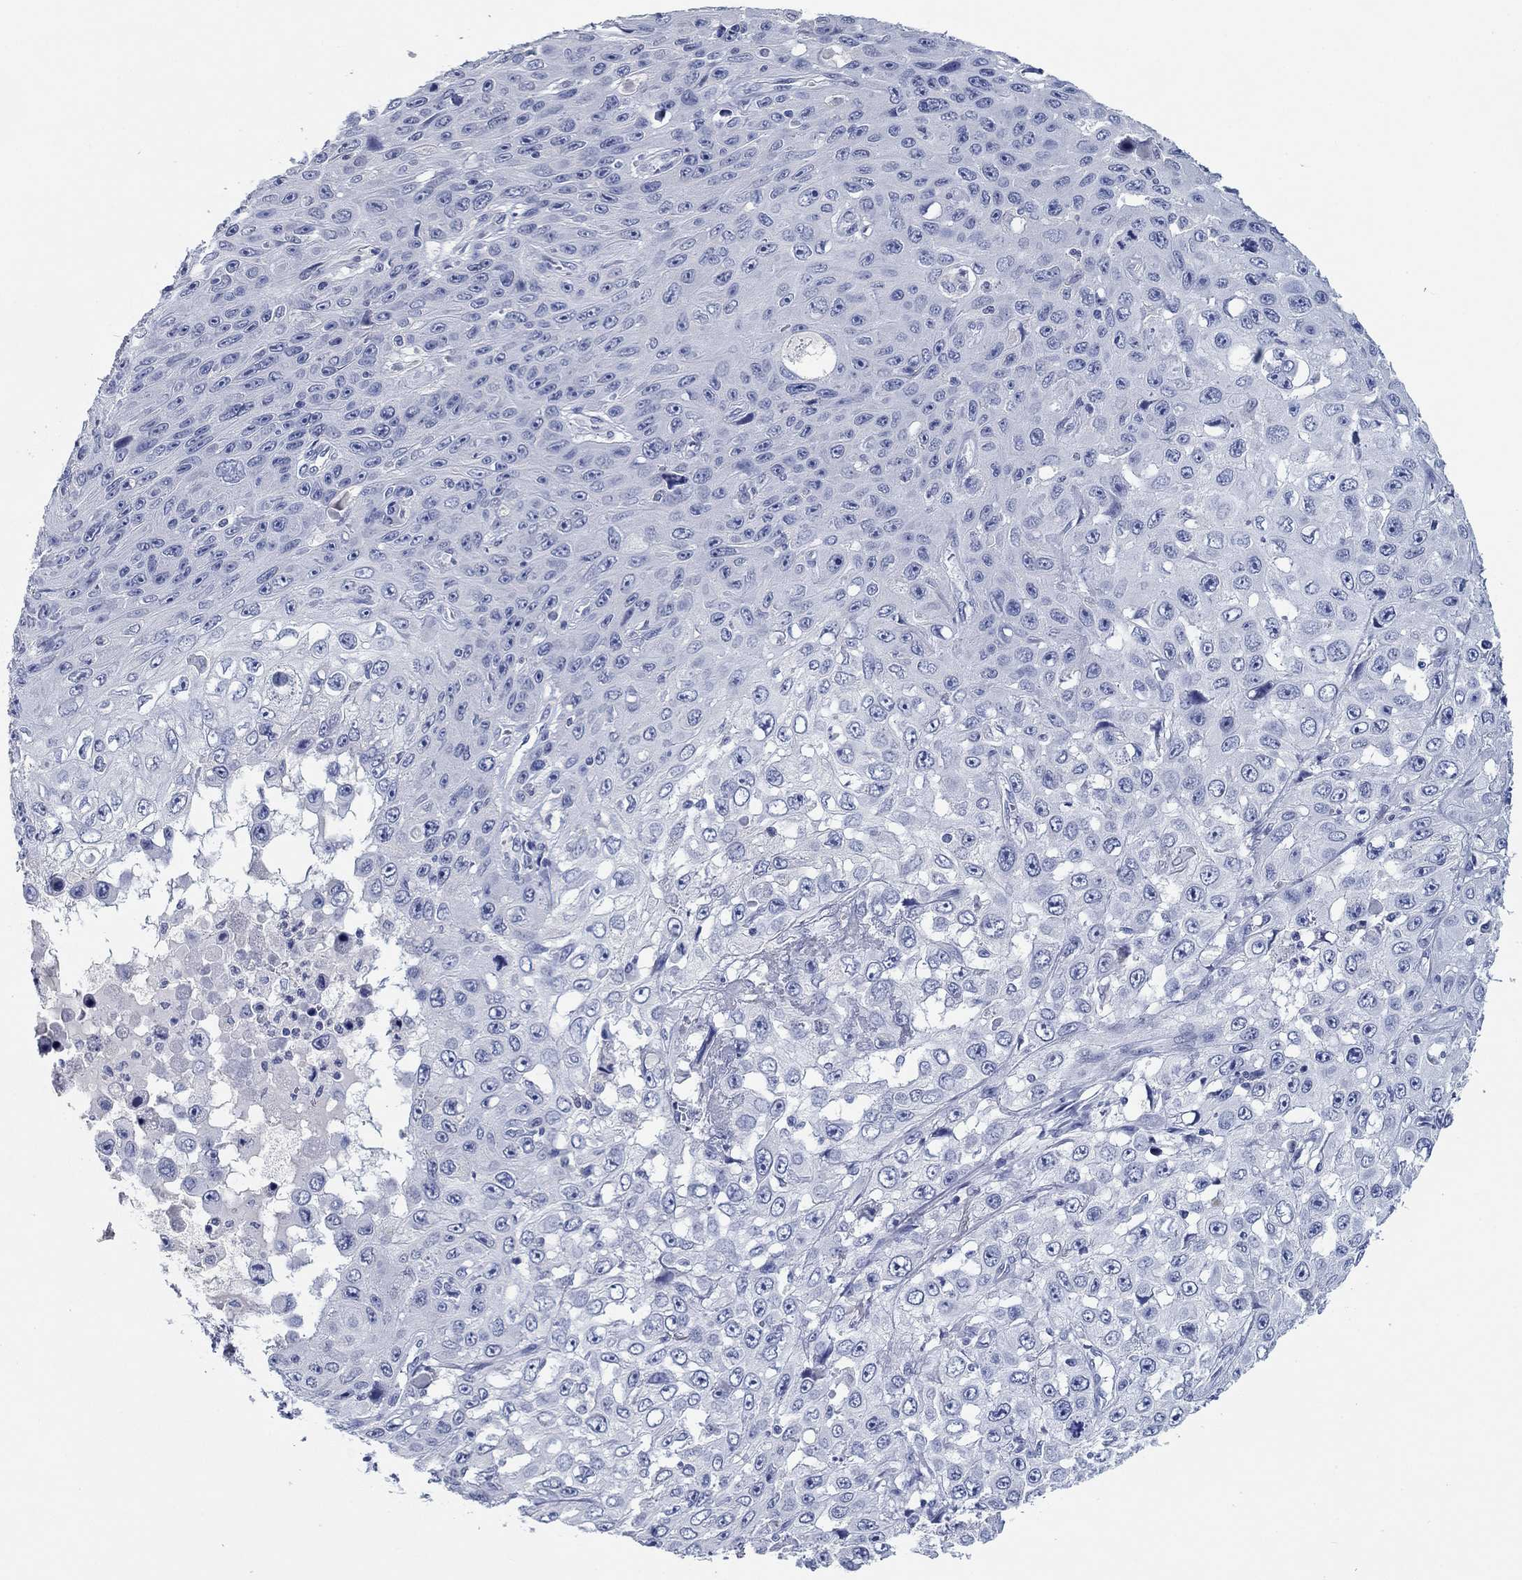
{"staining": {"intensity": "negative", "quantity": "none", "location": "none"}, "tissue": "skin cancer", "cell_type": "Tumor cells", "image_type": "cancer", "snomed": [{"axis": "morphology", "description": "Squamous cell carcinoma, NOS"}, {"axis": "topography", "description": "Skin"}], "caption": "Human skin cancer stained for a protein using immunohistochemistry (IHC) displays no expression in tumor cells.", "gene": "POU5F1", "patient": {"sex": "male", "age": 82}}